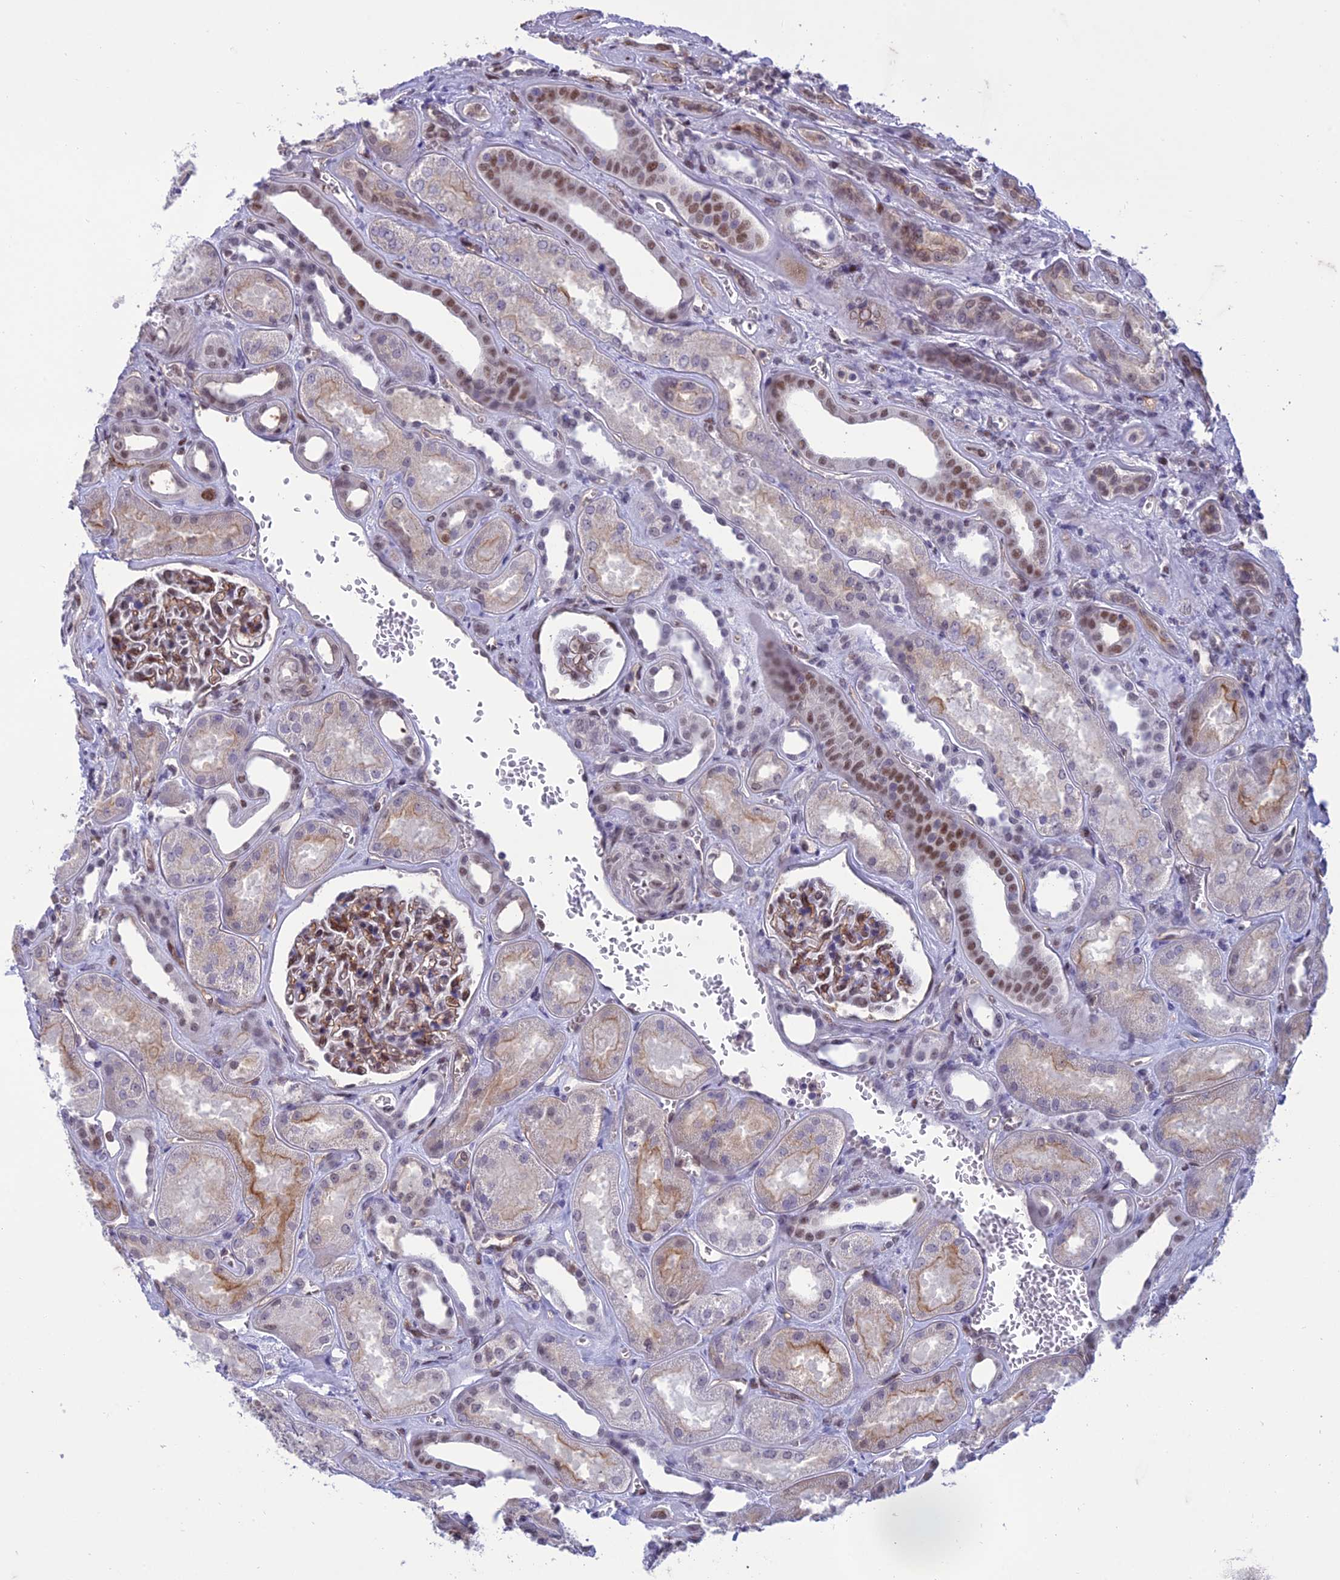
{"staining": {"intensity": "moderate", "quantity": "25%-75%", "location": "cytoplasmic/membranous,nuclear"}, "tissue": "kidney", "cell_type": "Cells in glomeruli", "image_type": "normal", "snomed": [{"axis": "morphology", "description": "Normal tissue, NOS"}, {"axis": "morphology", "description": "Adenocarcinoma, NOS"}, {"axis": "topography", "description": "Kidney"}], "caption": "Immunohistochemical staining of unremarkable kidney displays medium levels of moderate cytoplasmic/membranous,nuclear positivity in approximately 25%-75% of cells in glomeruli.", "gene": "RANBP3", "patient": {"sex": "female", "age": 68}}